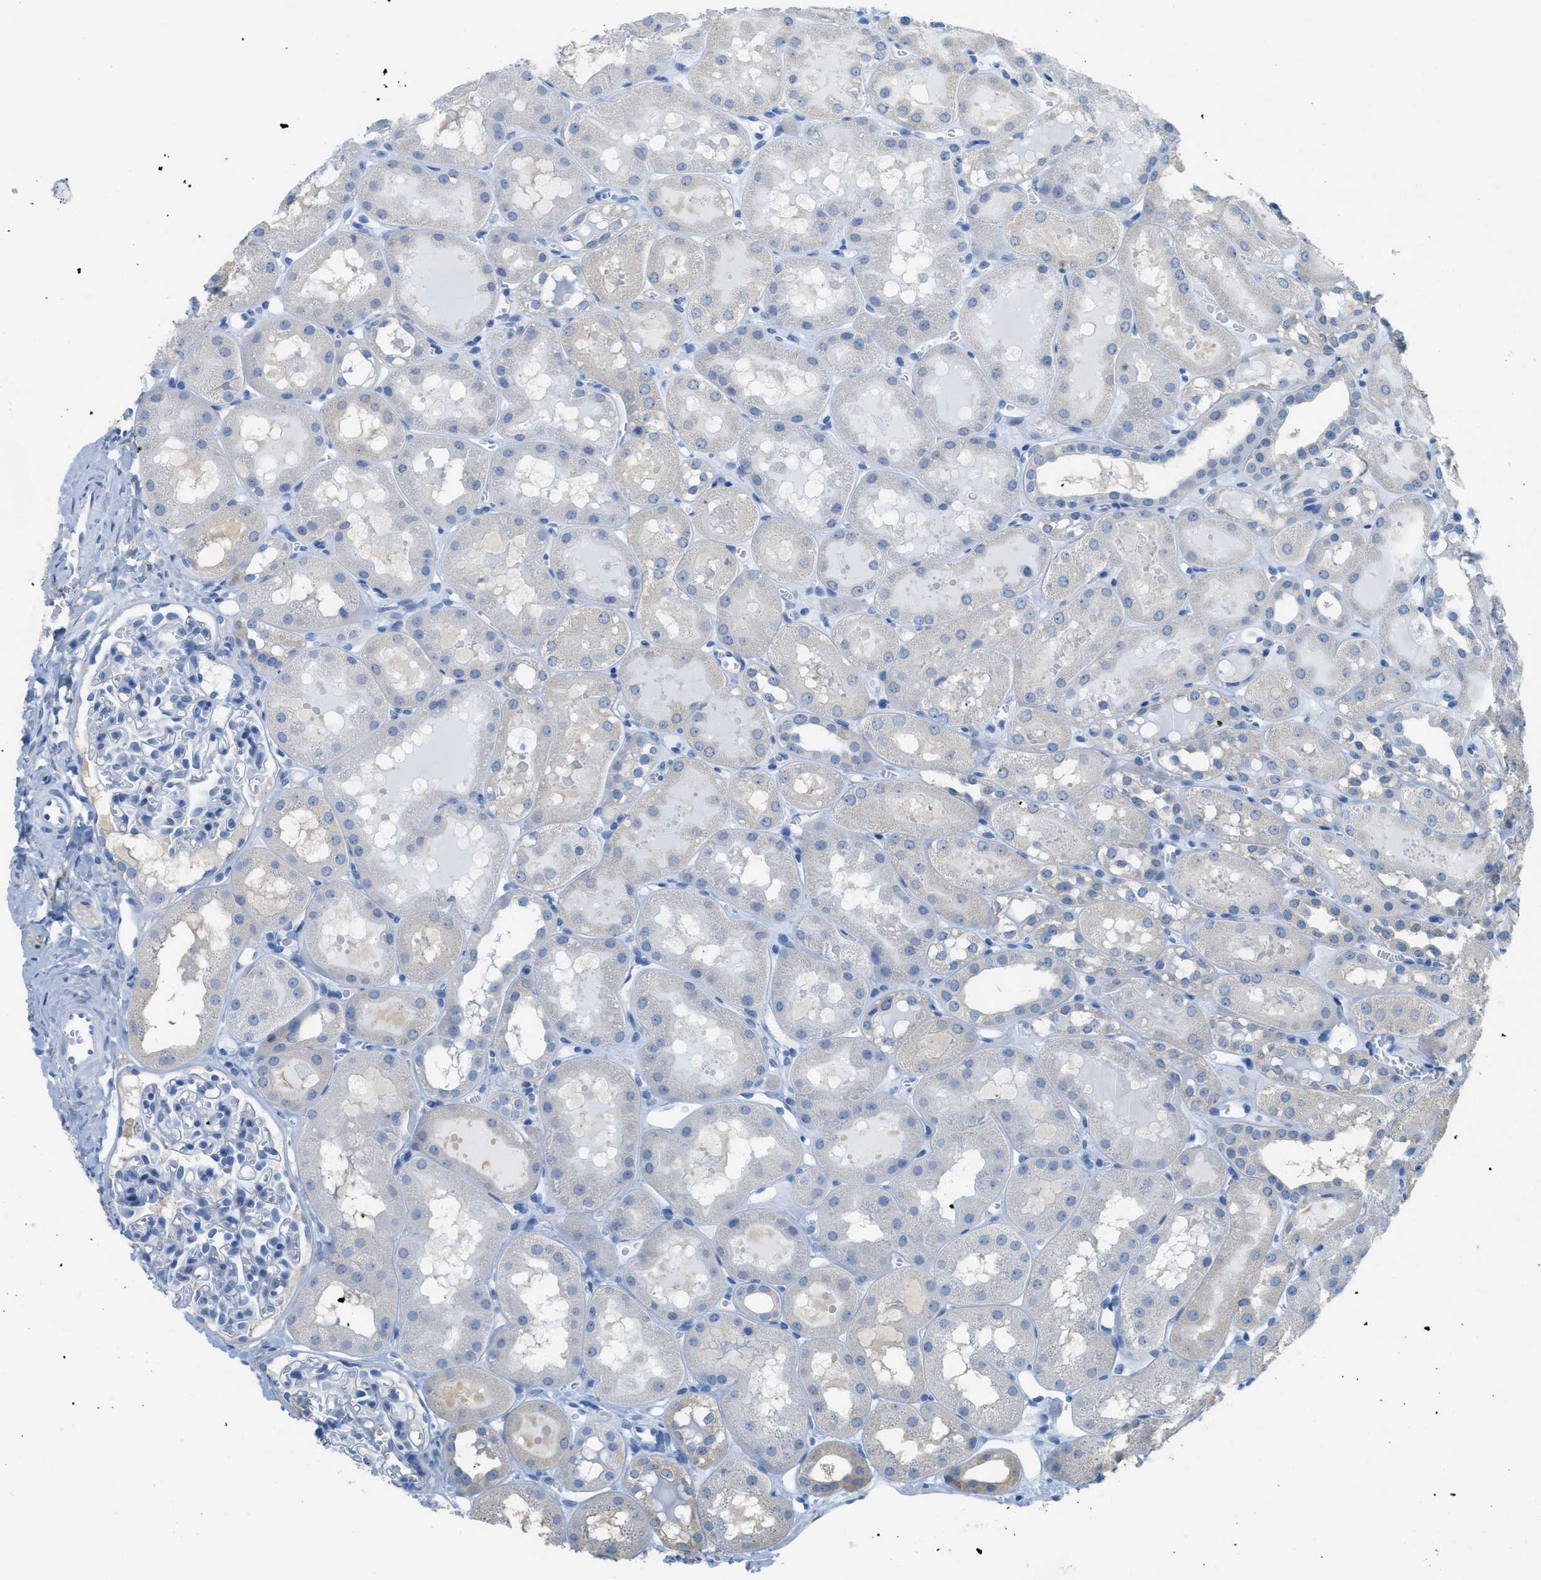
{"staining": {"intensity": "negative", "quantity": "none", "location": "none"}, "tissue": "kidney", "cell_type": "Cells in glomeruli", "image_type": "normal", "snomed": [{"axis": "morphology", "description": "Normal tissue, NOS"}, {"axis": "topography", "description": "Kidney"}, {"axis": "topography", "description": "Urinary bladder"}], "caption": "This photomicrograph is of normal kidney stained with immunohistochemistry to label a protein in brown with the nuclei are counter-stained blue. There is no expression in cells in glomeruli.", "gene": "ASGR1", "patient": {"sex": "male", "age": 16}}